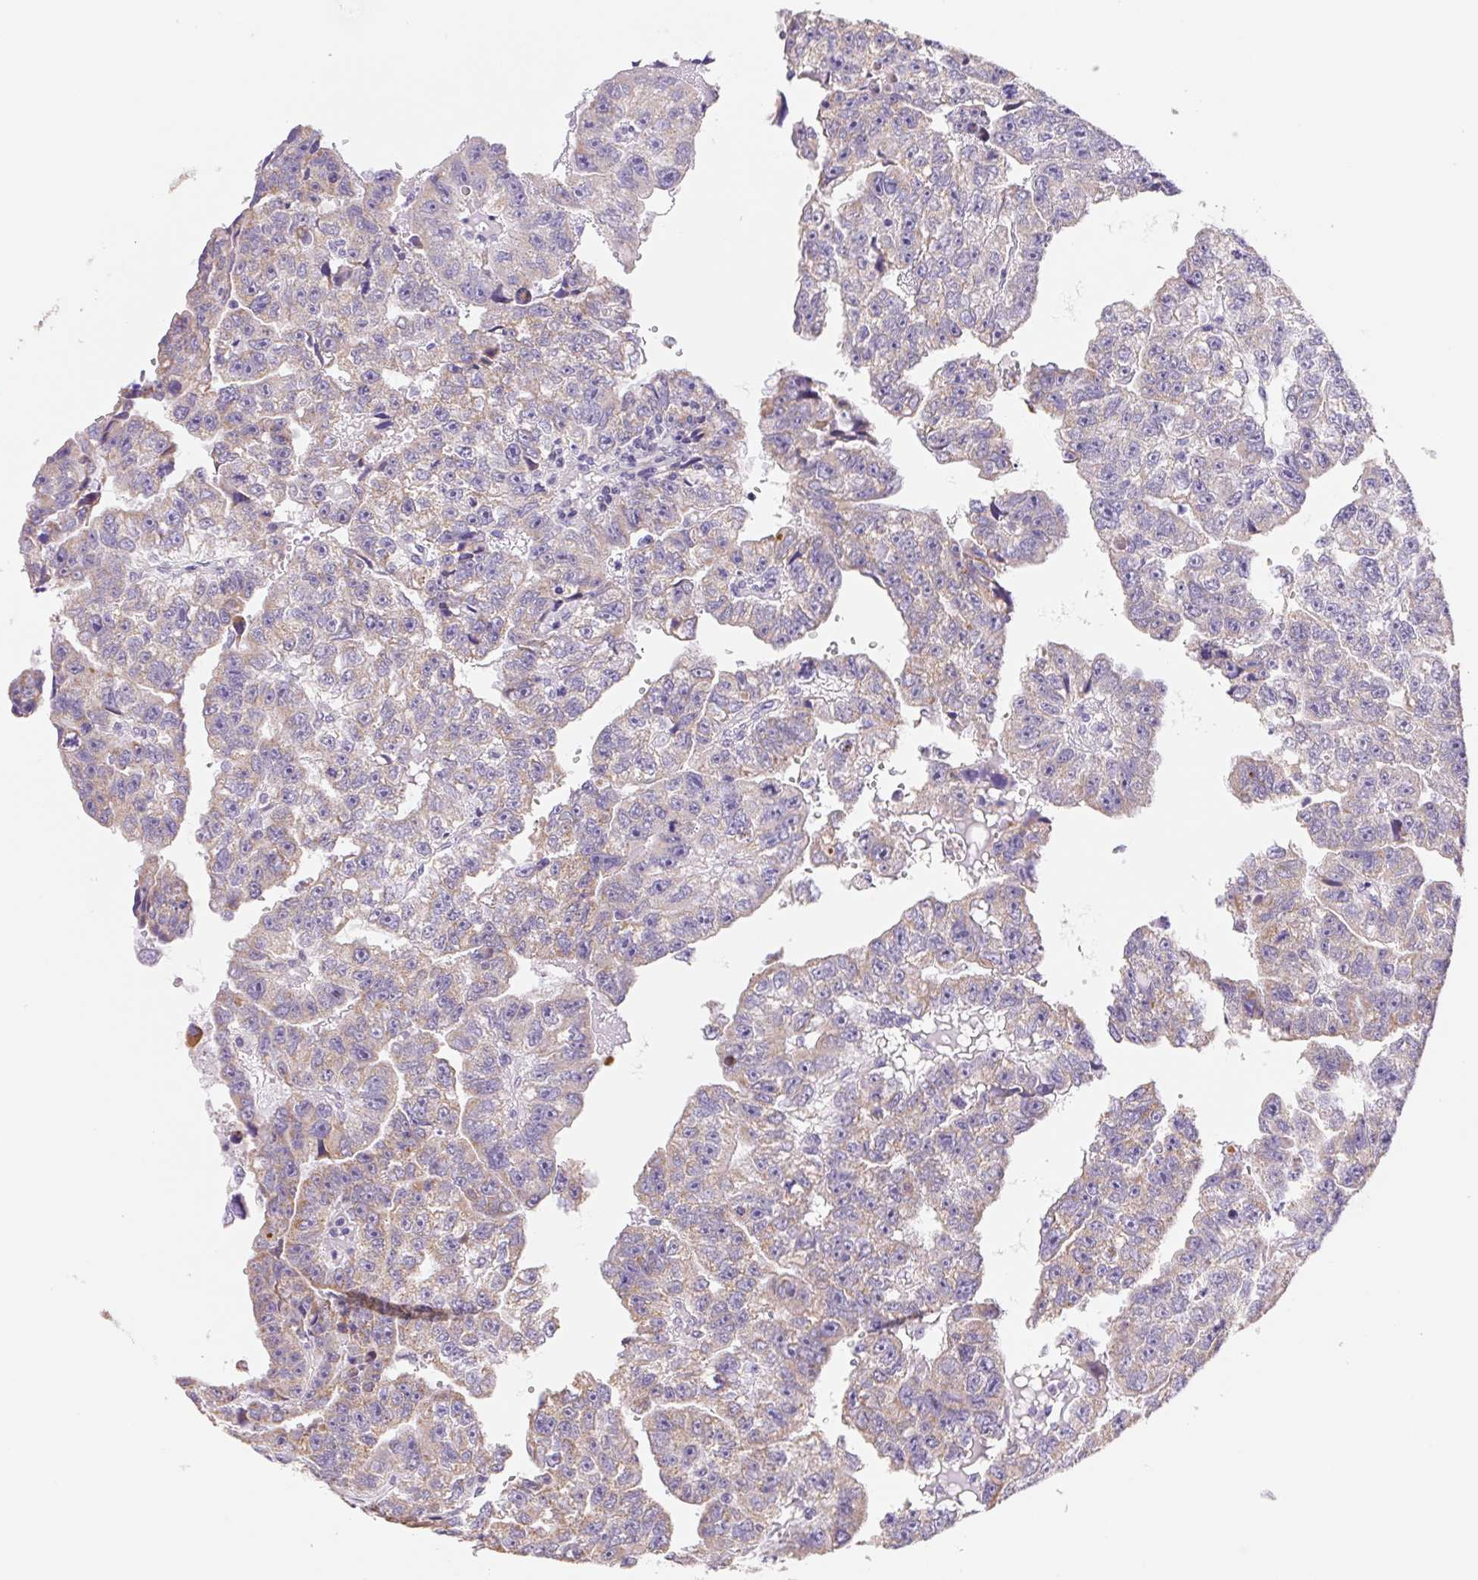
{"staining": {"intensity": "weak", "quantity": "<25%", "location": "cytoplasmic/membranous"}, "tissue": "testis cancer", "cell_type": "Tumor cells", "image_type": "cancer", "snomed": [{"axis": "morphology", "description": "Carcinoma, Embryonal, NOS"}, {"axis": "topography", "description": "Testis"}], "caption": "Immunohistochemistry (IHC) photomicrograph of human testis embryonal carcinoma stained for a protein (brown), which exhibits no positivity in tumor cells.", "gene": "FKBP6", "patient": {"sex": "male", "age": 20}}